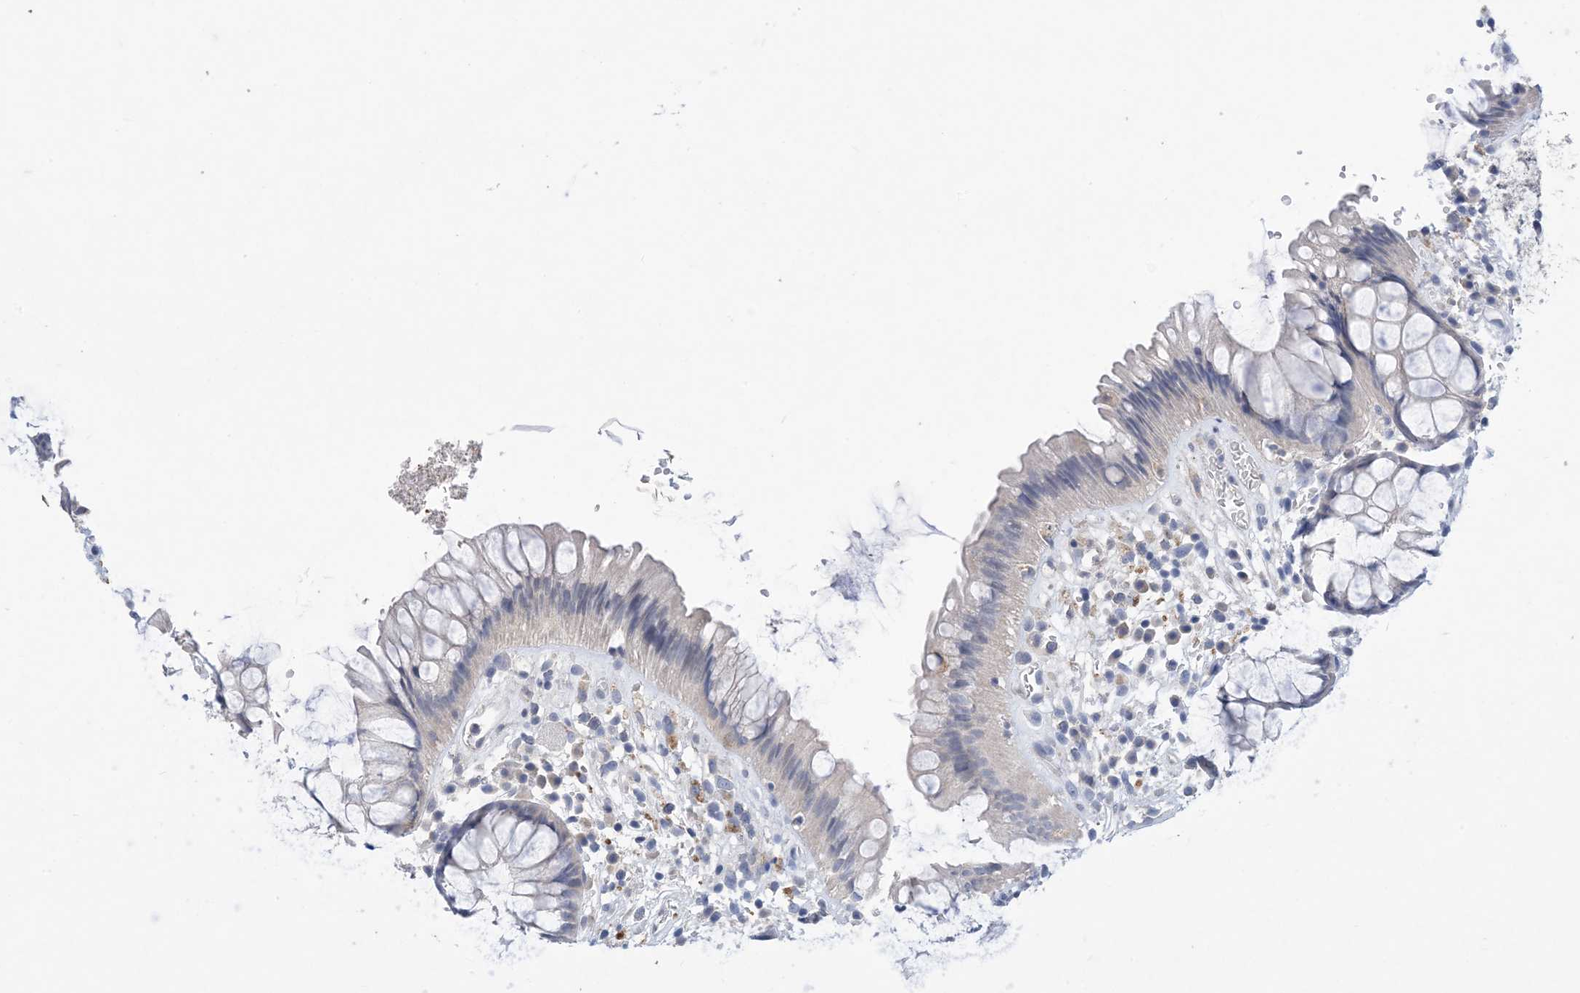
{"staining": {"intensity": "negative", "quantity": "none", "location": "none"}, "tissue": "rectum", "cell_type": "Glandular cells", "image_type": "normal", "snomed": [{"axis": "morphology", "description": "Normal tissue, NOS"}, {"axis": "topography", "description": "Rectum"}], "caption": "This is an immunohistochemistry histopathology image of benign human rectum. There is no positivity in glandular cells.", "gene": "DSC3", "patient": {"sex": "male", "age": 51}}